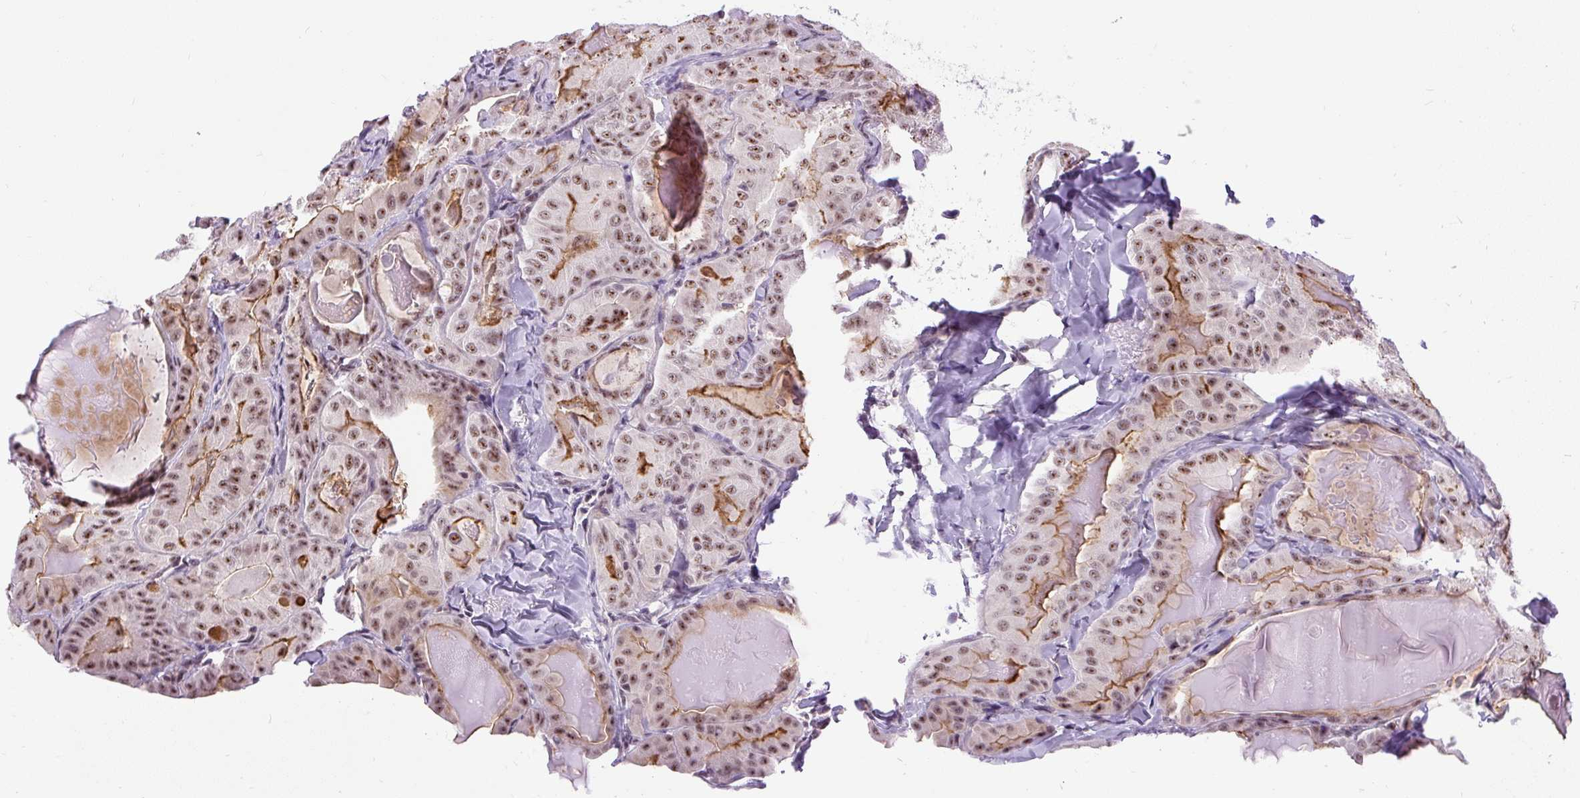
{"staining": {"intensity": "moderate", "quantity": ">75%", "location": "cytoplasmic/membranous,nuclear"}, "tissue": "thyroid cancer", "cell_type": "Tumor cells", "image_type": "cancer", "snomed": [{"axis": "morphology", "description": "Papillary adenocarcinoma, NOS"}, {"axis": "topography", "description": "Thyroid gland"}], "caption": "A high-resolution micrograph shows immunohistochemistry staining of thyroid cancer (papillary adenocarcinoma), which displays moderate cytoplasmic/membranous and nuclear staining in approximately >75% of tumor cells.", "gene": "SMC5", "patient": {"sex": "female", "age": 68}}